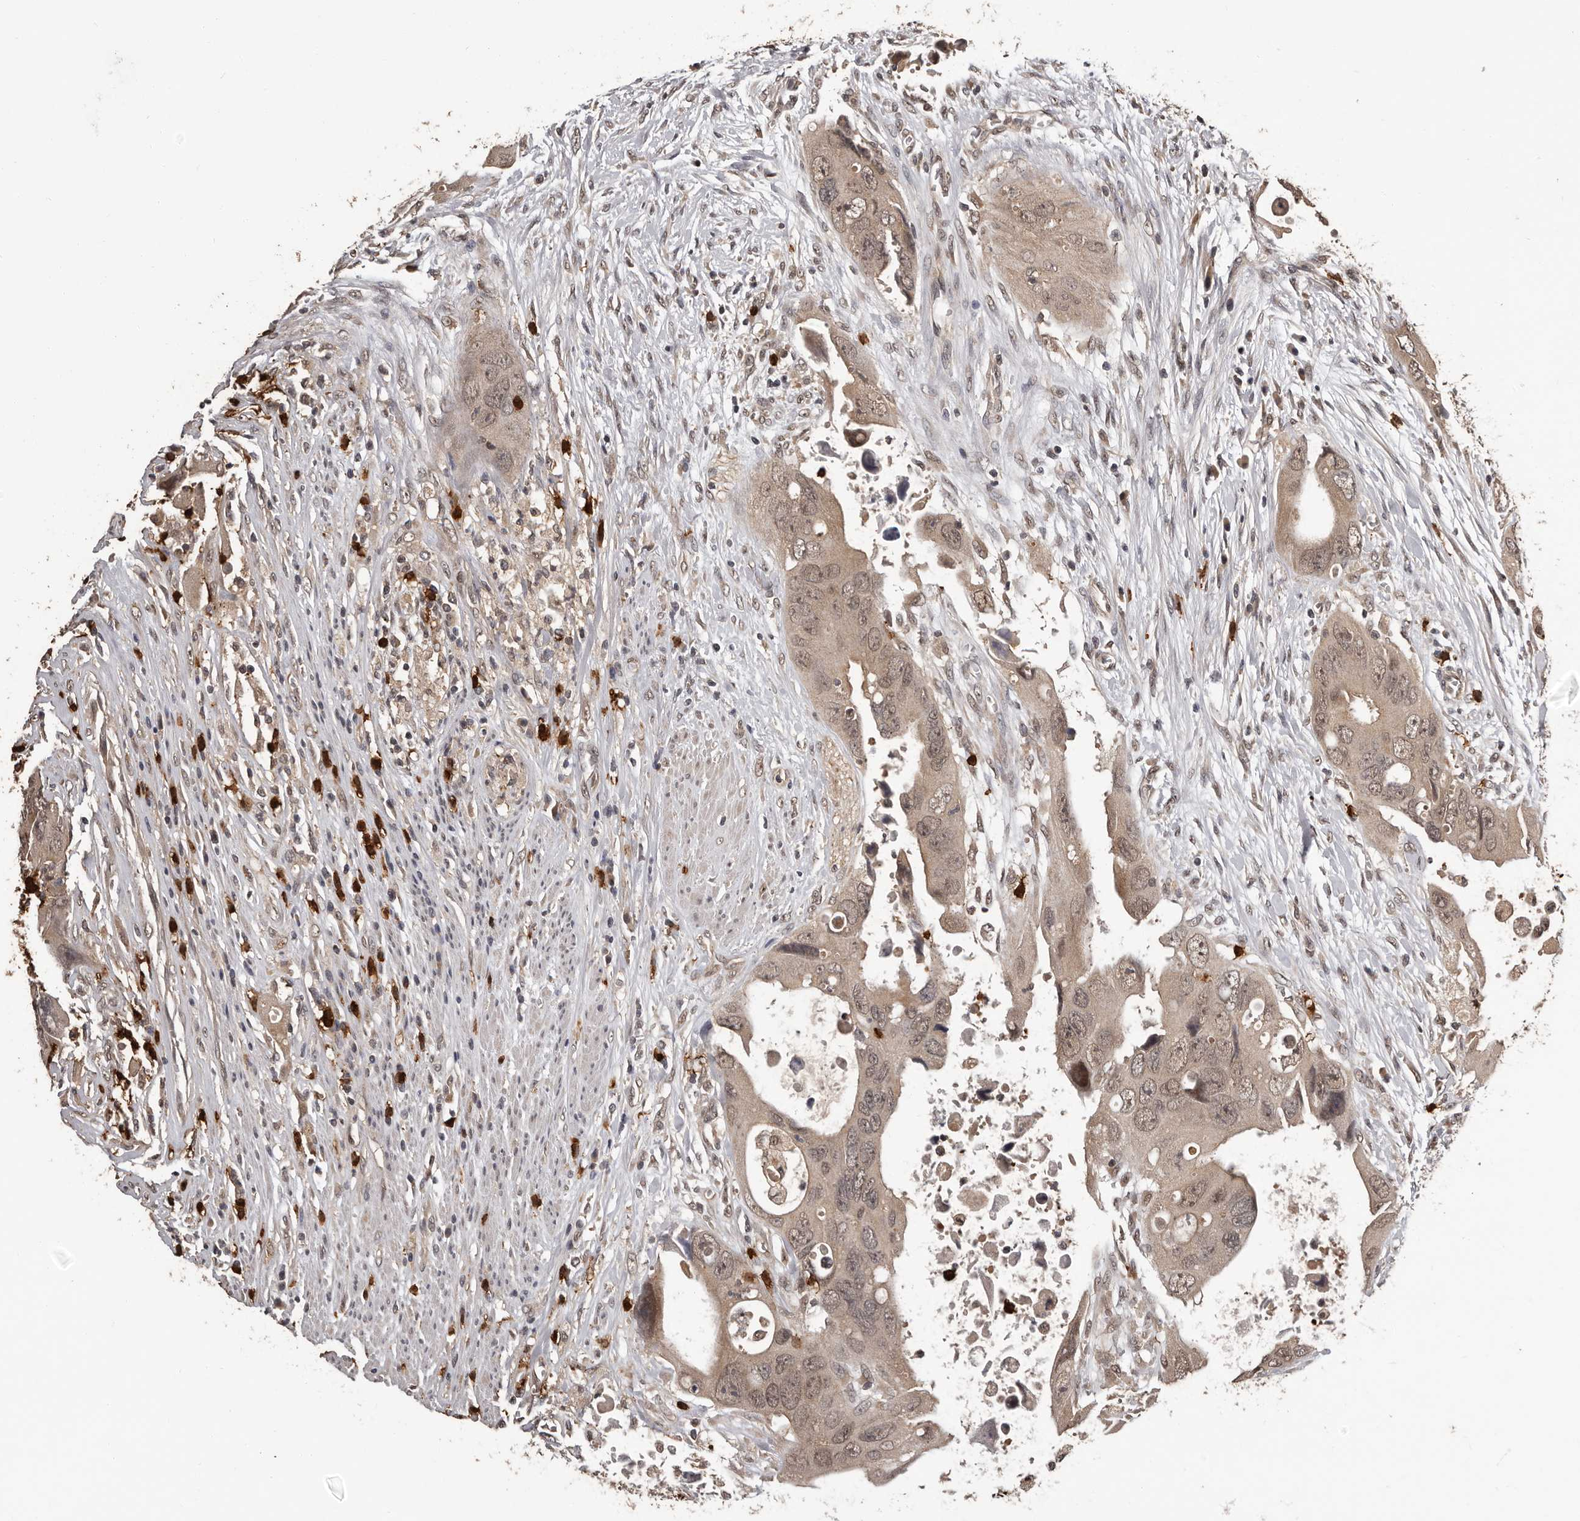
{"staining": {"intensity": "weak", "quantity": ">75%", "location": "cytoplasmic/membranous,nuclear"}, "tissue": "colorectal cancer", "cell_type": "Tumor cells", "image_type": "cancer", "snomed": [{"axis": "morphology", "description": "Adenocarcinoma, NOS"}, {"axis": "topography", "description": "Rectum"}], "caption": "Brown immunohistochemical staining in human colorectal adenocarcinoma shows weak cytoplasmic/membranous and nuclear expression in approximately >75% of tumor cells.", "gene": "VPS37A", "patient": {"sex": "male", "age": 70}}